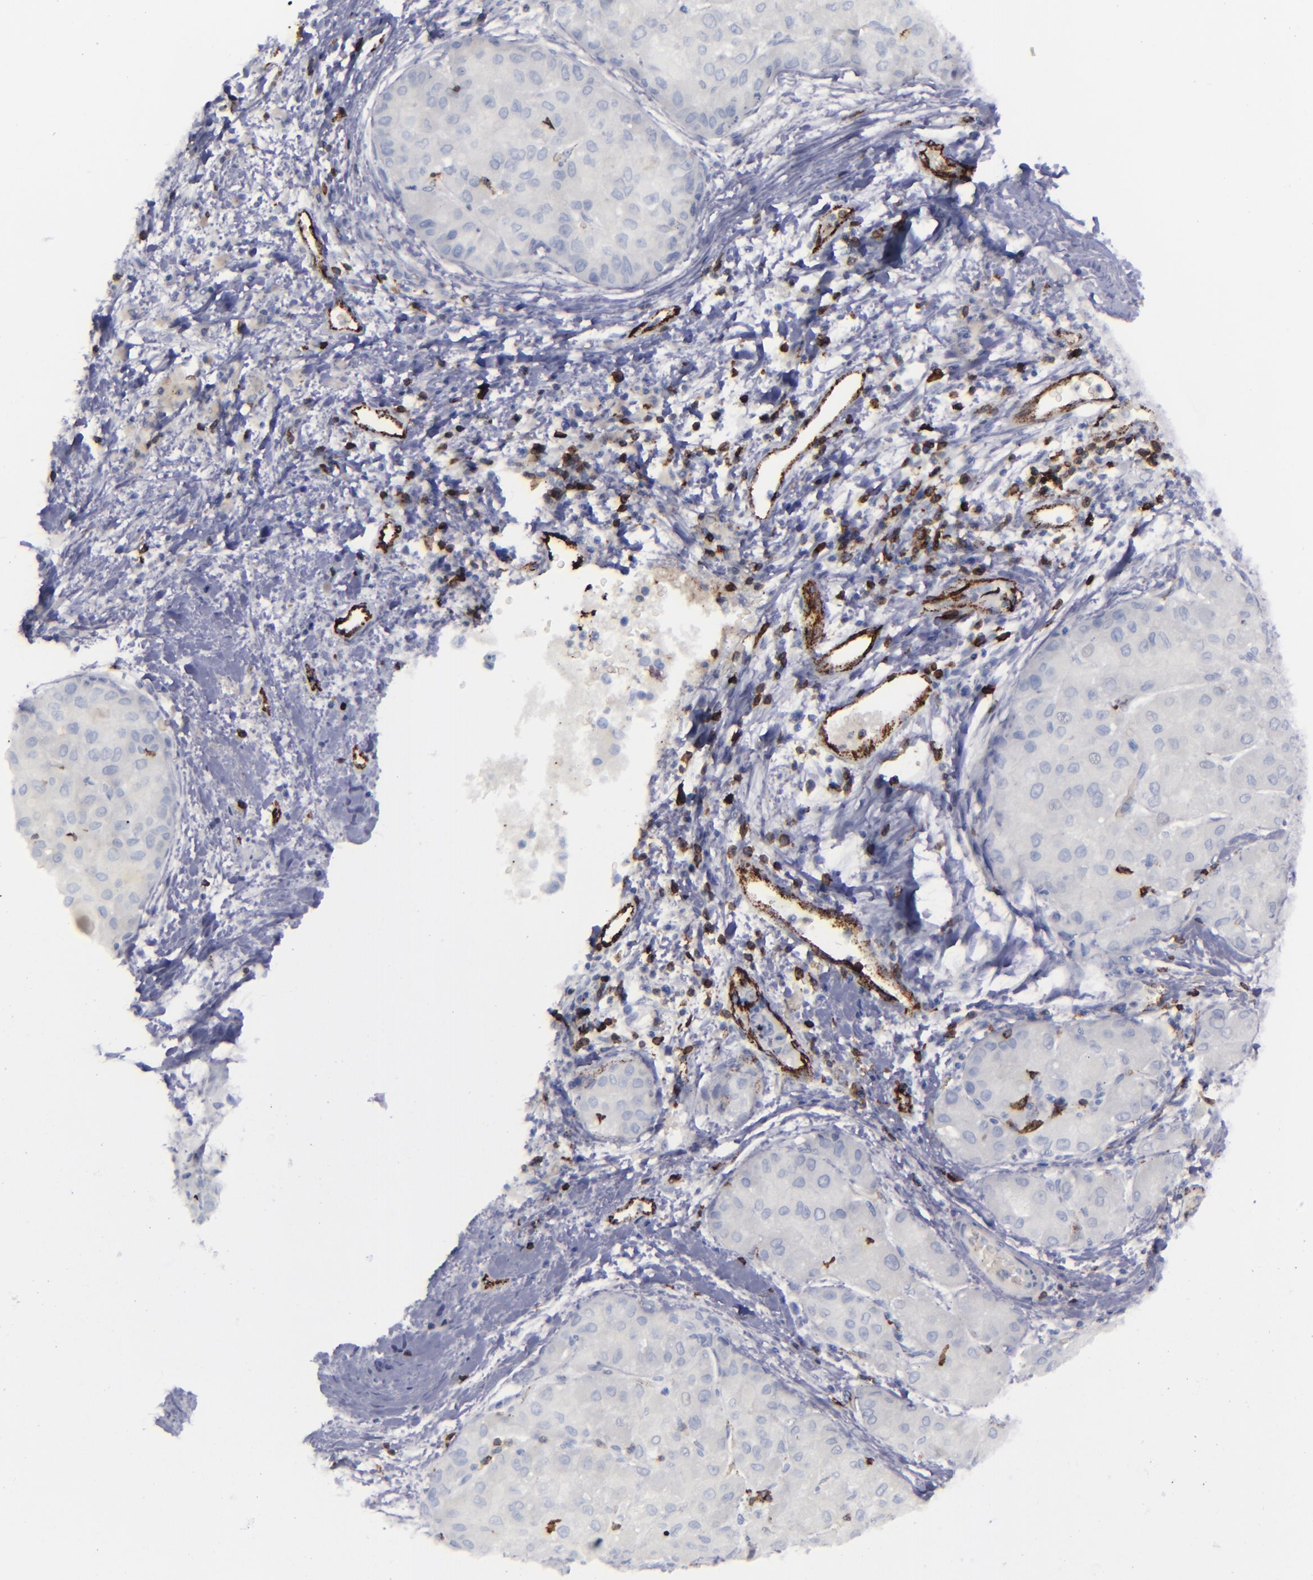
{"staining": {"intensity": "negative", "quantity": "none", "location": "none"}, "tissue": "liver cancer", "cell_type": "Tumor cells", "image_type": "cancer", "snomed": [{"axis": "morphology", "description": "Carcinoma, Hepatocellular, NOS"}, {"axis": "topography", "description": "Liver"}], "caption": "IHC histopathology image of liver cancer stained for a protein (brown), which reveals no staining in tumor cells.", "gene": "CD27", "patient": {"sex": "male", "age": 80}}